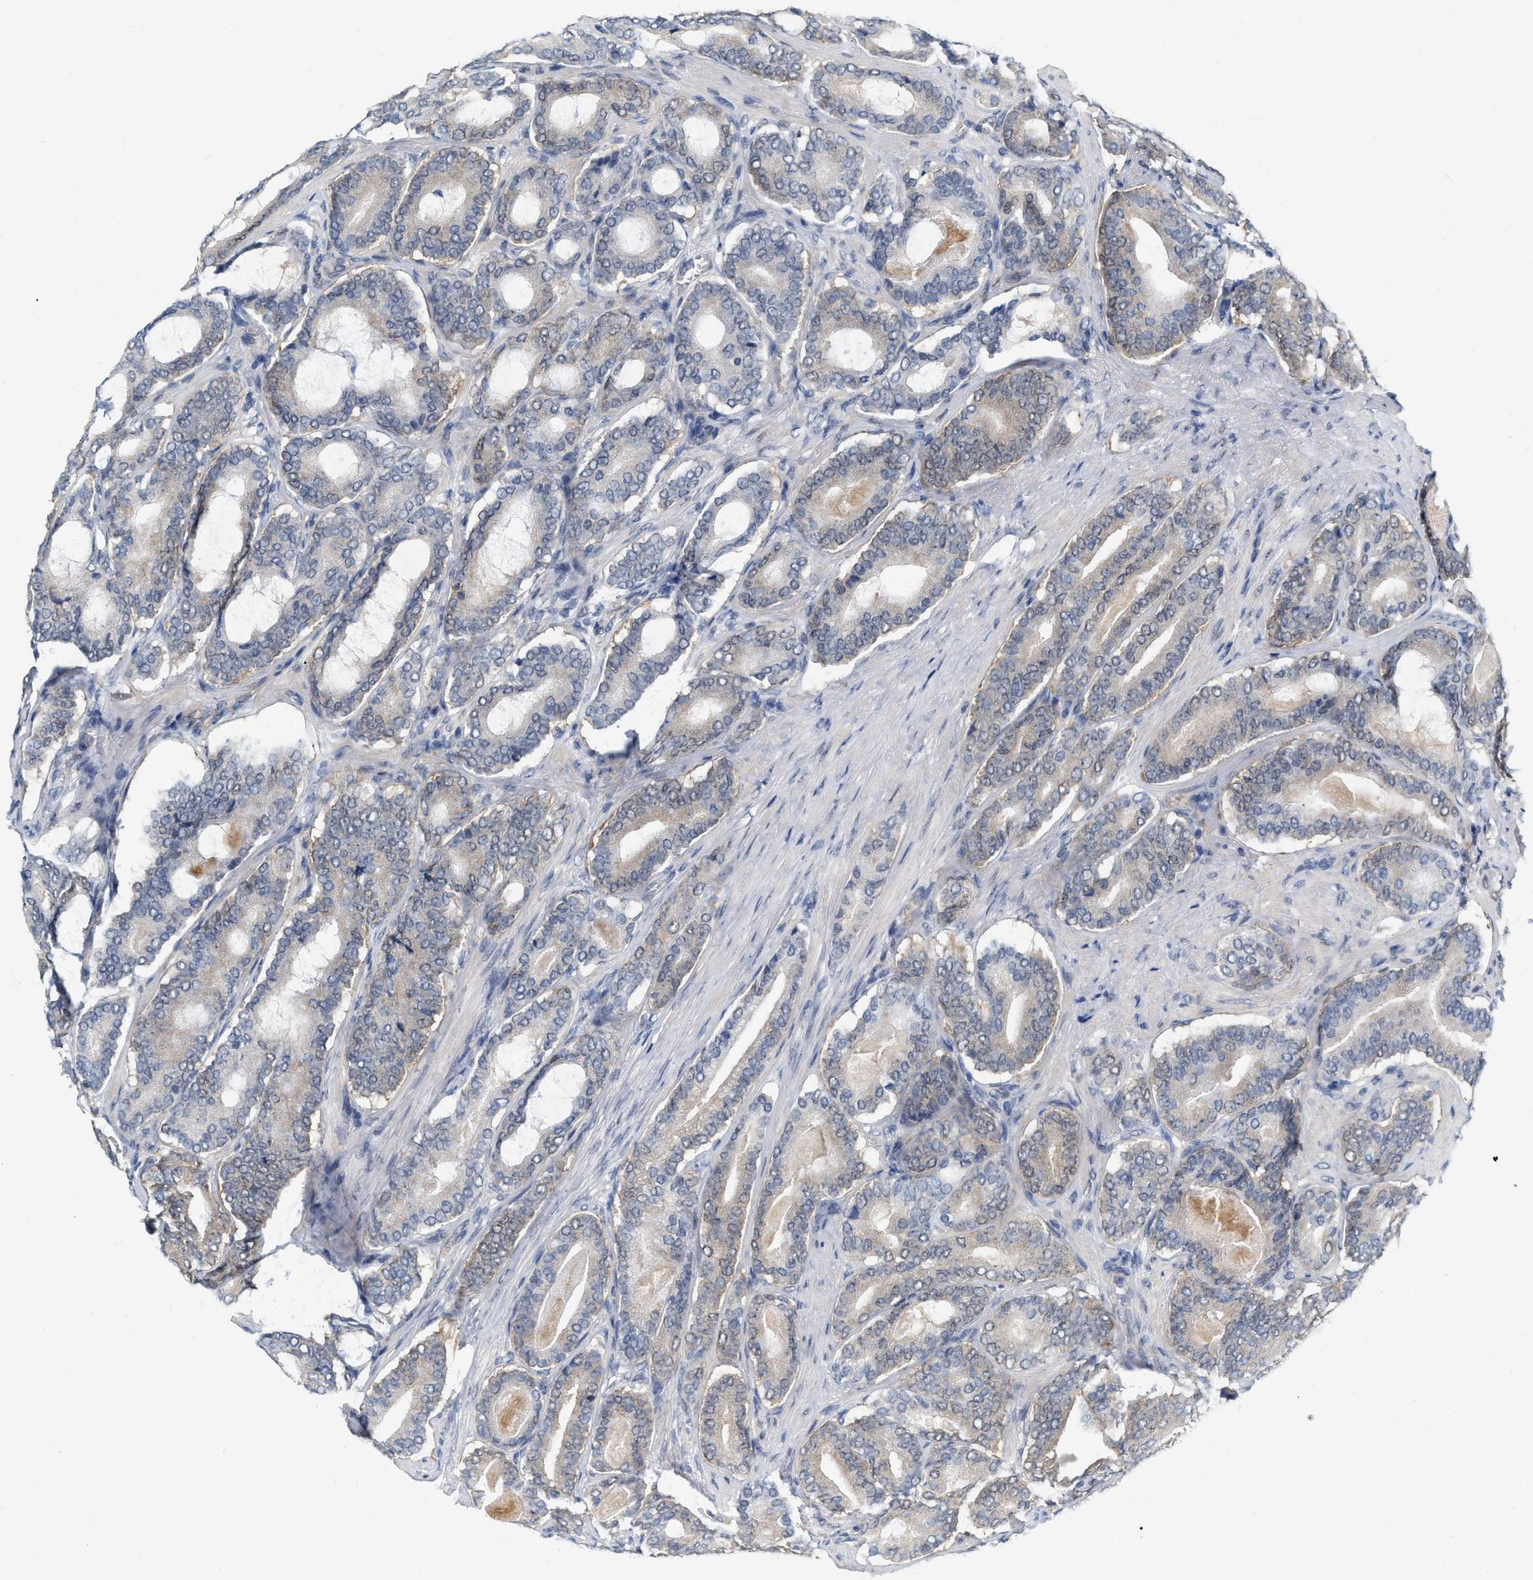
{"staining": {"intensity": "weak", "quantity": "25%-75%", "location": "cytoplasmic/membranous"}, "tissue": "prostate cancer", "cell_type": "Tumor cells", "image_type": "cancer", "snomed": [{"axis": "morphology", "description": "Adenocarcinoma, High grade"}, {"axis": "topography", "description": "Prostate"}], "caption": "Immunohistochemistry of high-grade adenocarcinoma (prostate) demonstrates low levels of weak cytoplasmic/membranous expression in approximately 25%-75% of tumor cells.", "gene": "RUVBL1", "patient": {"sex": "male", "age": 60}}